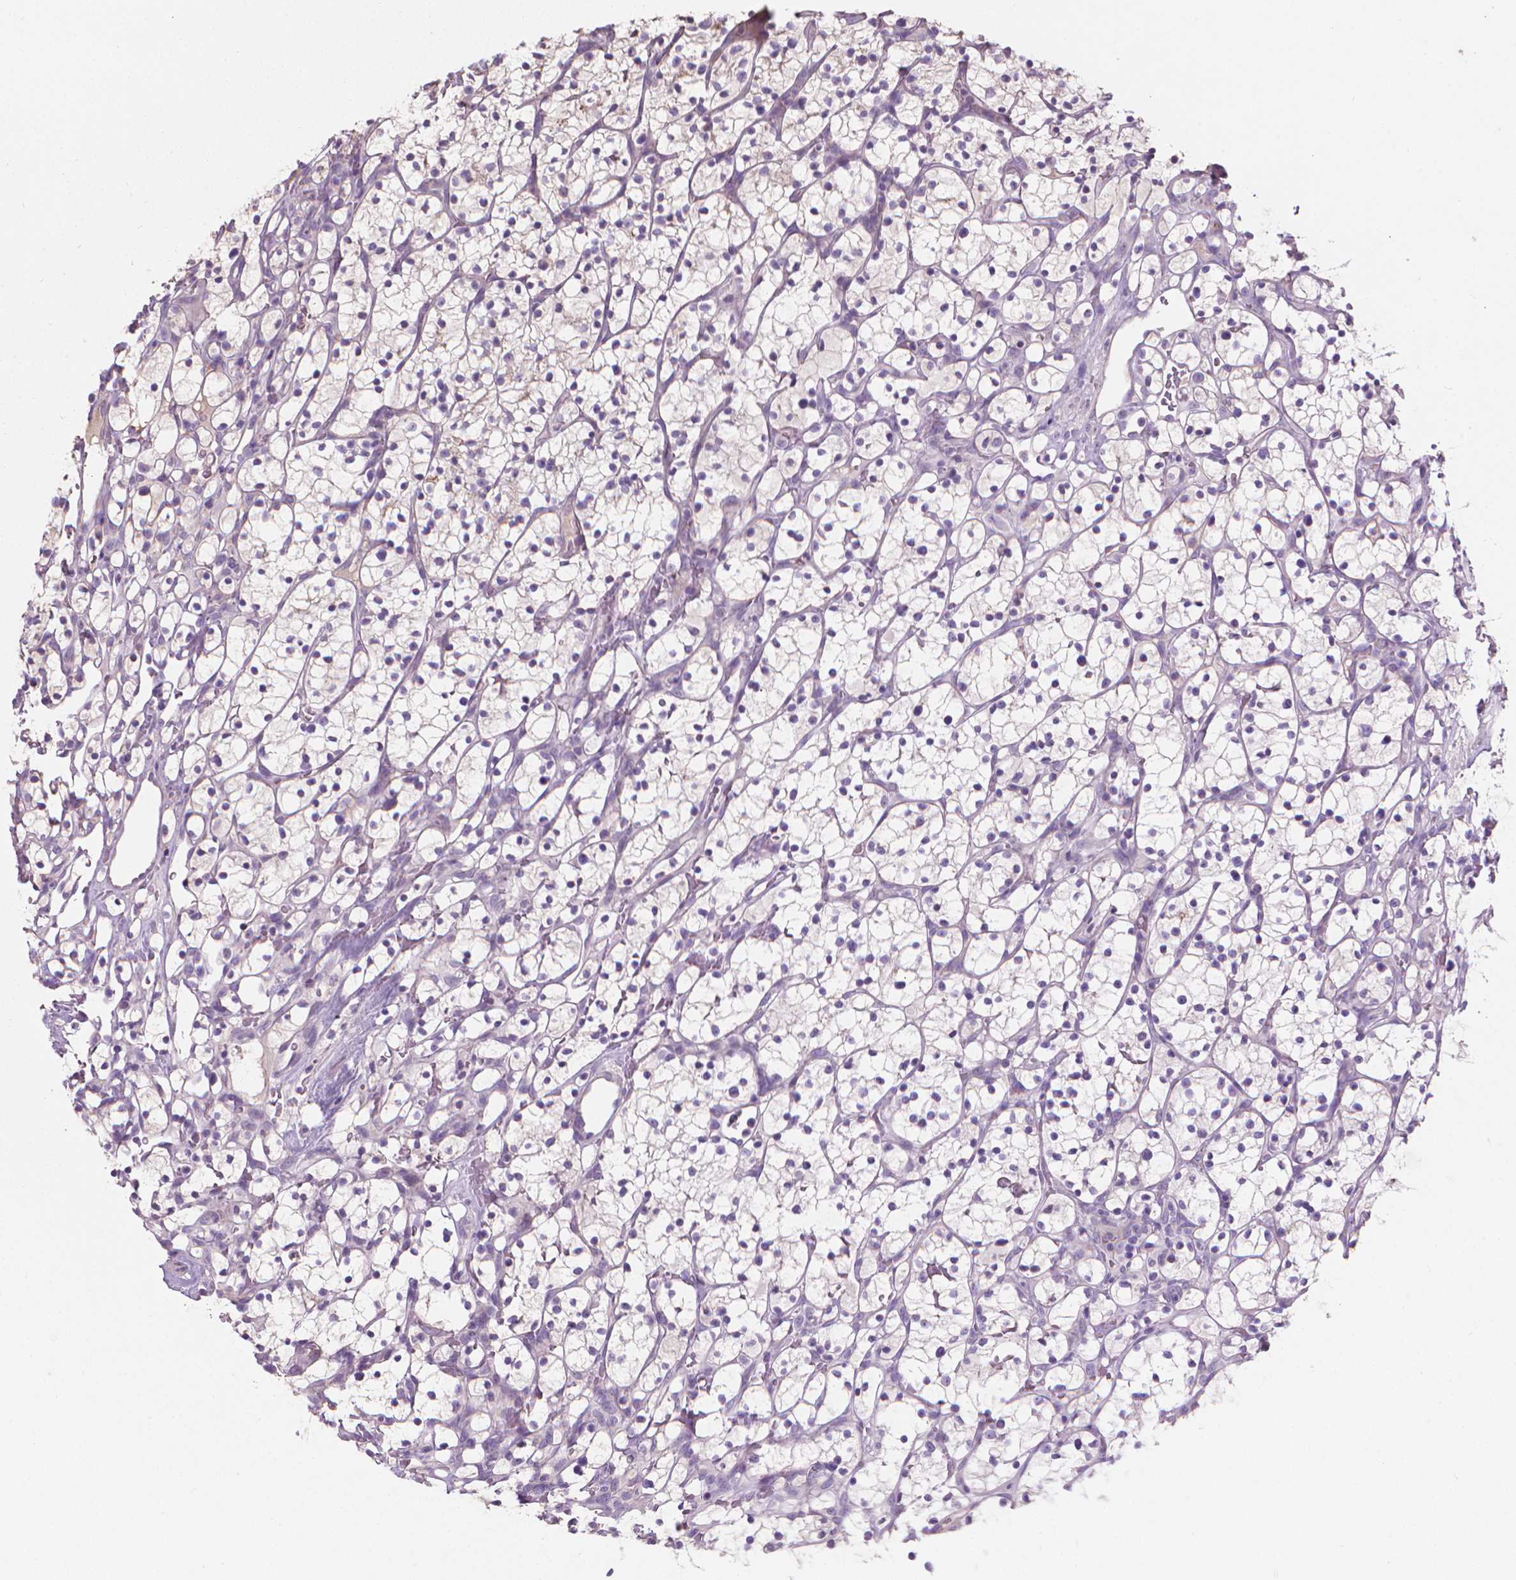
{"staining": {"intensity": "negative", "quantity": "none", "location": "none"}, "tissue": "renal cancer", "cell_type": "Tumor cells", "image_type": "cancer", "snomed": [{"axis": "morphology", "description": "Adenocarcinoma, NOS"}, {"axis": "topography", "description": "Kidney"}], "caption": "This is an IHC histopathology image of human renal cancer. There is no staining in tumor cells.", "gene": "CABCOCO1", "patient": {"sex": "female", "age": 64}}